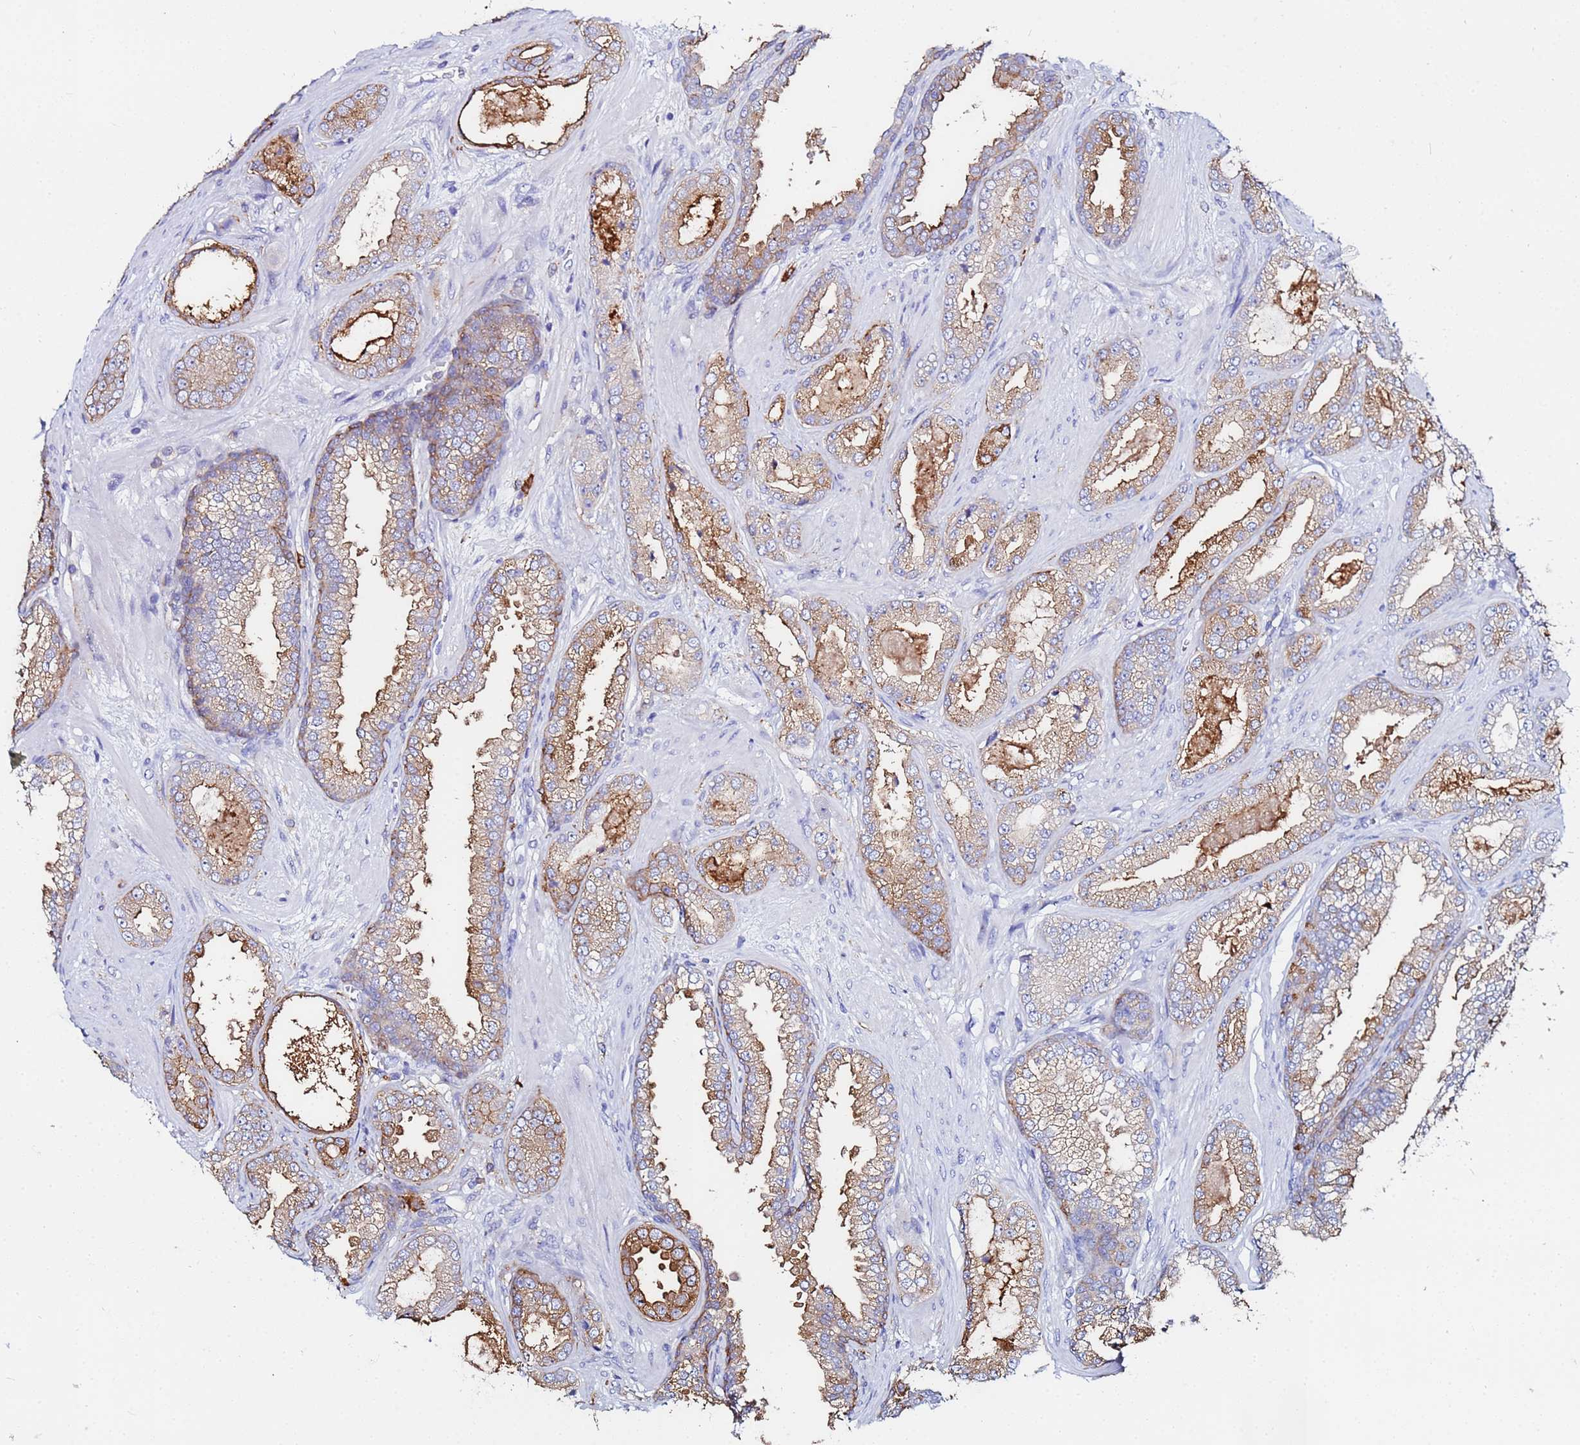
{"staining": {"intensity": "moderate", "quantity": ">75%", "location": "cytoplasmic/membranous"}, "tissue": "prostate cancer", "cell_type": "Tumor cells", "image_type": "cancer", "snomed": [{"axis": "morphology", "description": "Adenocarcinoma, Low grade"}, {"axis": "topography", "description": "Prostate"}], "caption": "A high-resolution micrograph shows immunohistochemistry staining of prostate adenocarcinoma (low-grade), which displays moderate cytoplasmic/membranous positivity in about >75% of tumor cells. (DAB IHC with brightfield microscopy, high magnification).", "gene": "BASP1", "patient": {"sex": "male", "age": 57}}